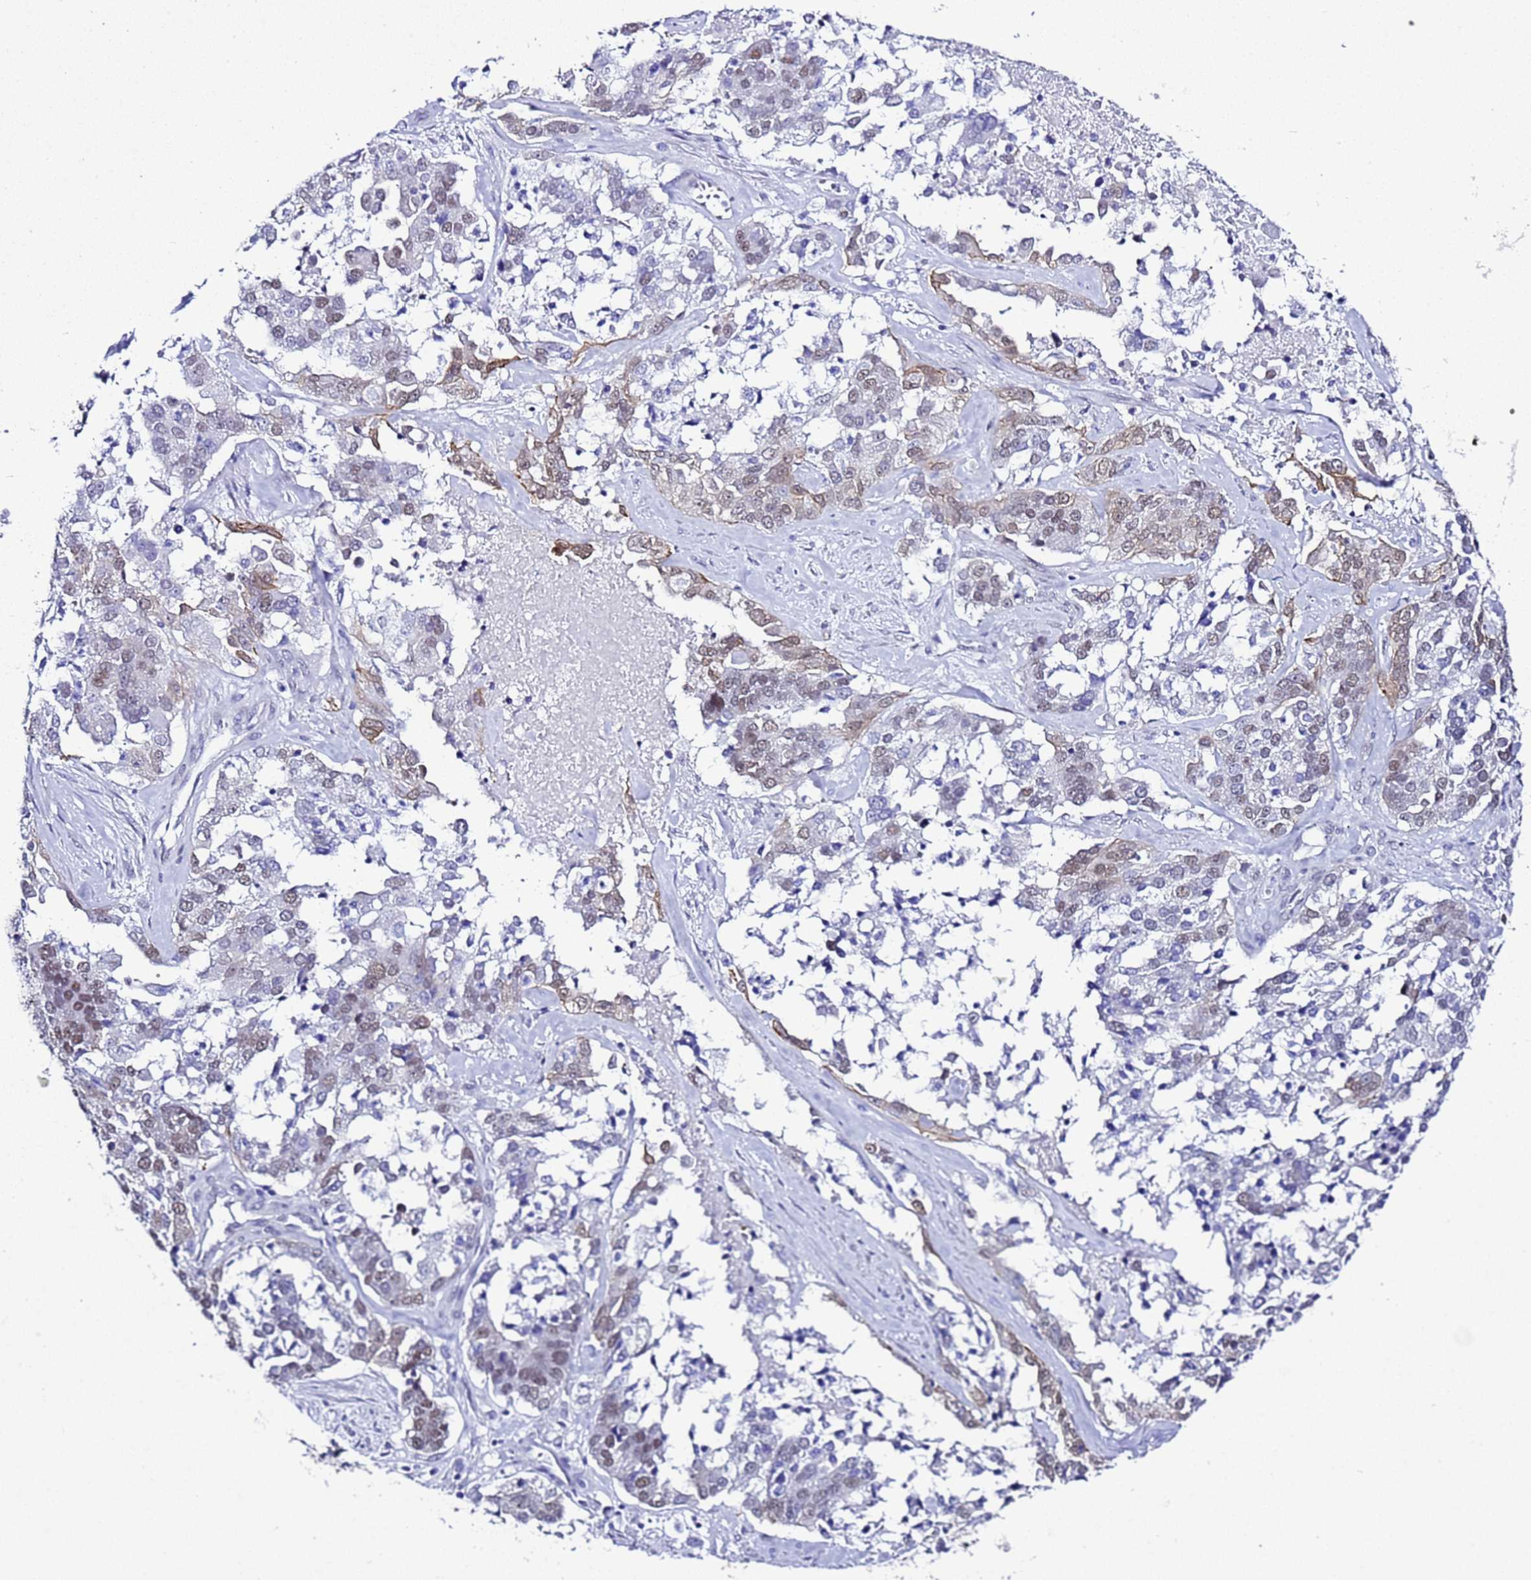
{"staining": {"intensity": "weak", "quantity": "25%-75%", "location": "nuclear"}, "tissue": "ovarian cancer", "cell_type": "Tumor cells", "image_type": "cancer", "snomed": [{"axis": "morphology", "description": "Cystadenocarcinoma, serous, NOS"}, {"axis": "topography", "description": "Ovary"}], "caption": "This photomicrograph reveals immunohistochemistry staining of ovarian cancer (serous cystadenocarcinoma), with low weak nuclear expression in about 25%-75% of tumor cells.", "gene": "BCL7A", "patient": {"sex": "female", "age": 44}}